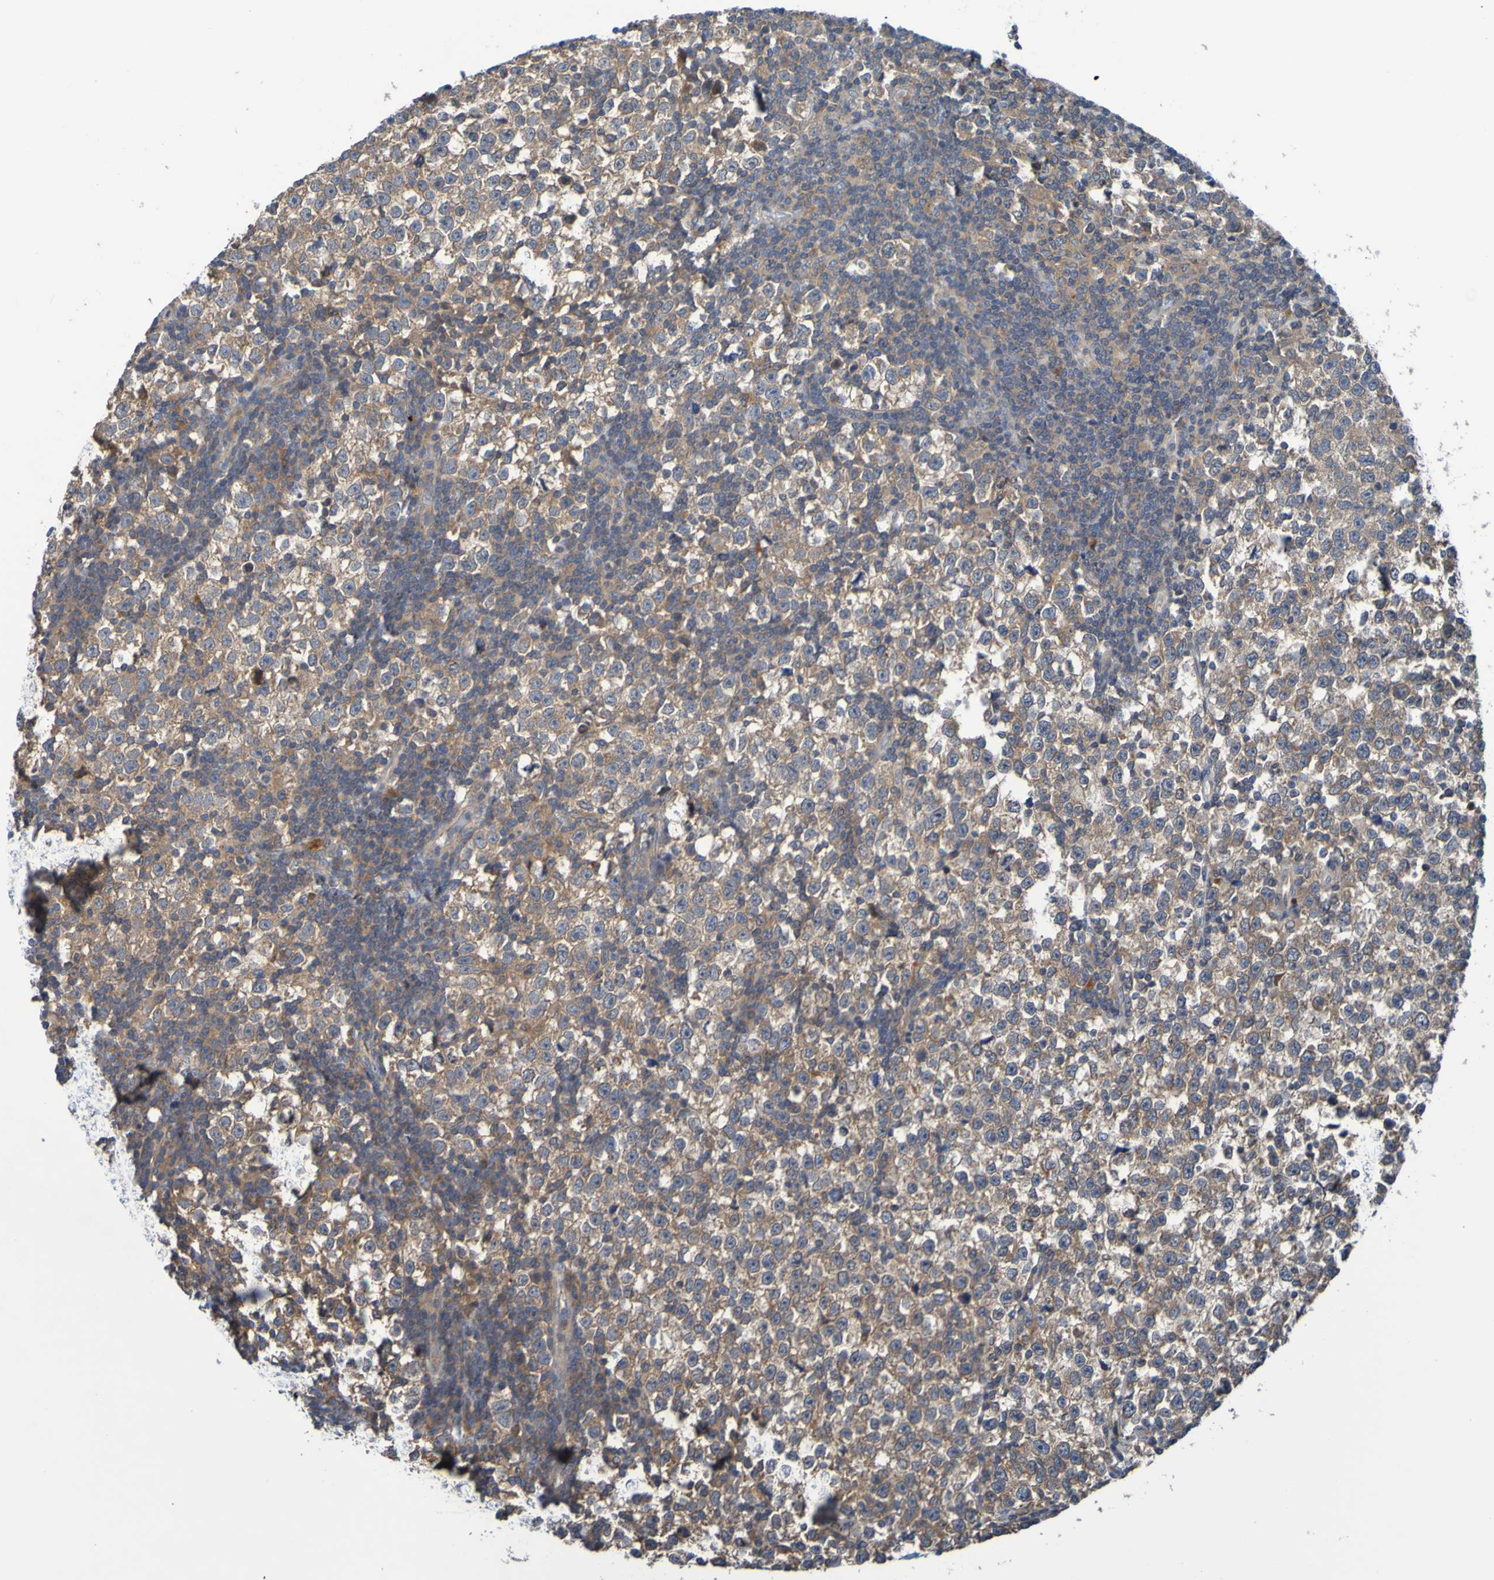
{"staining": {"intensity": "moderate", "quantity": ">75%", "location": "cytoplasmic/membranous"}, "tissue": "testis cancer", "cell_type": "Tumor cells", "image_type": "cancer", "snomed": [{"axis": "morphology", "description": "Seminoma, NOS"}, {"axis": "topography", "description": "Testis"}], "caption": "Human testis cancer (seminoma) stained with a brown dye displays moderate cytoplasmic/membranous positive expression in approximately >75% of tumor cells.", "gene": "SDK1", "patient": {"sex": "male", "age": 43}}